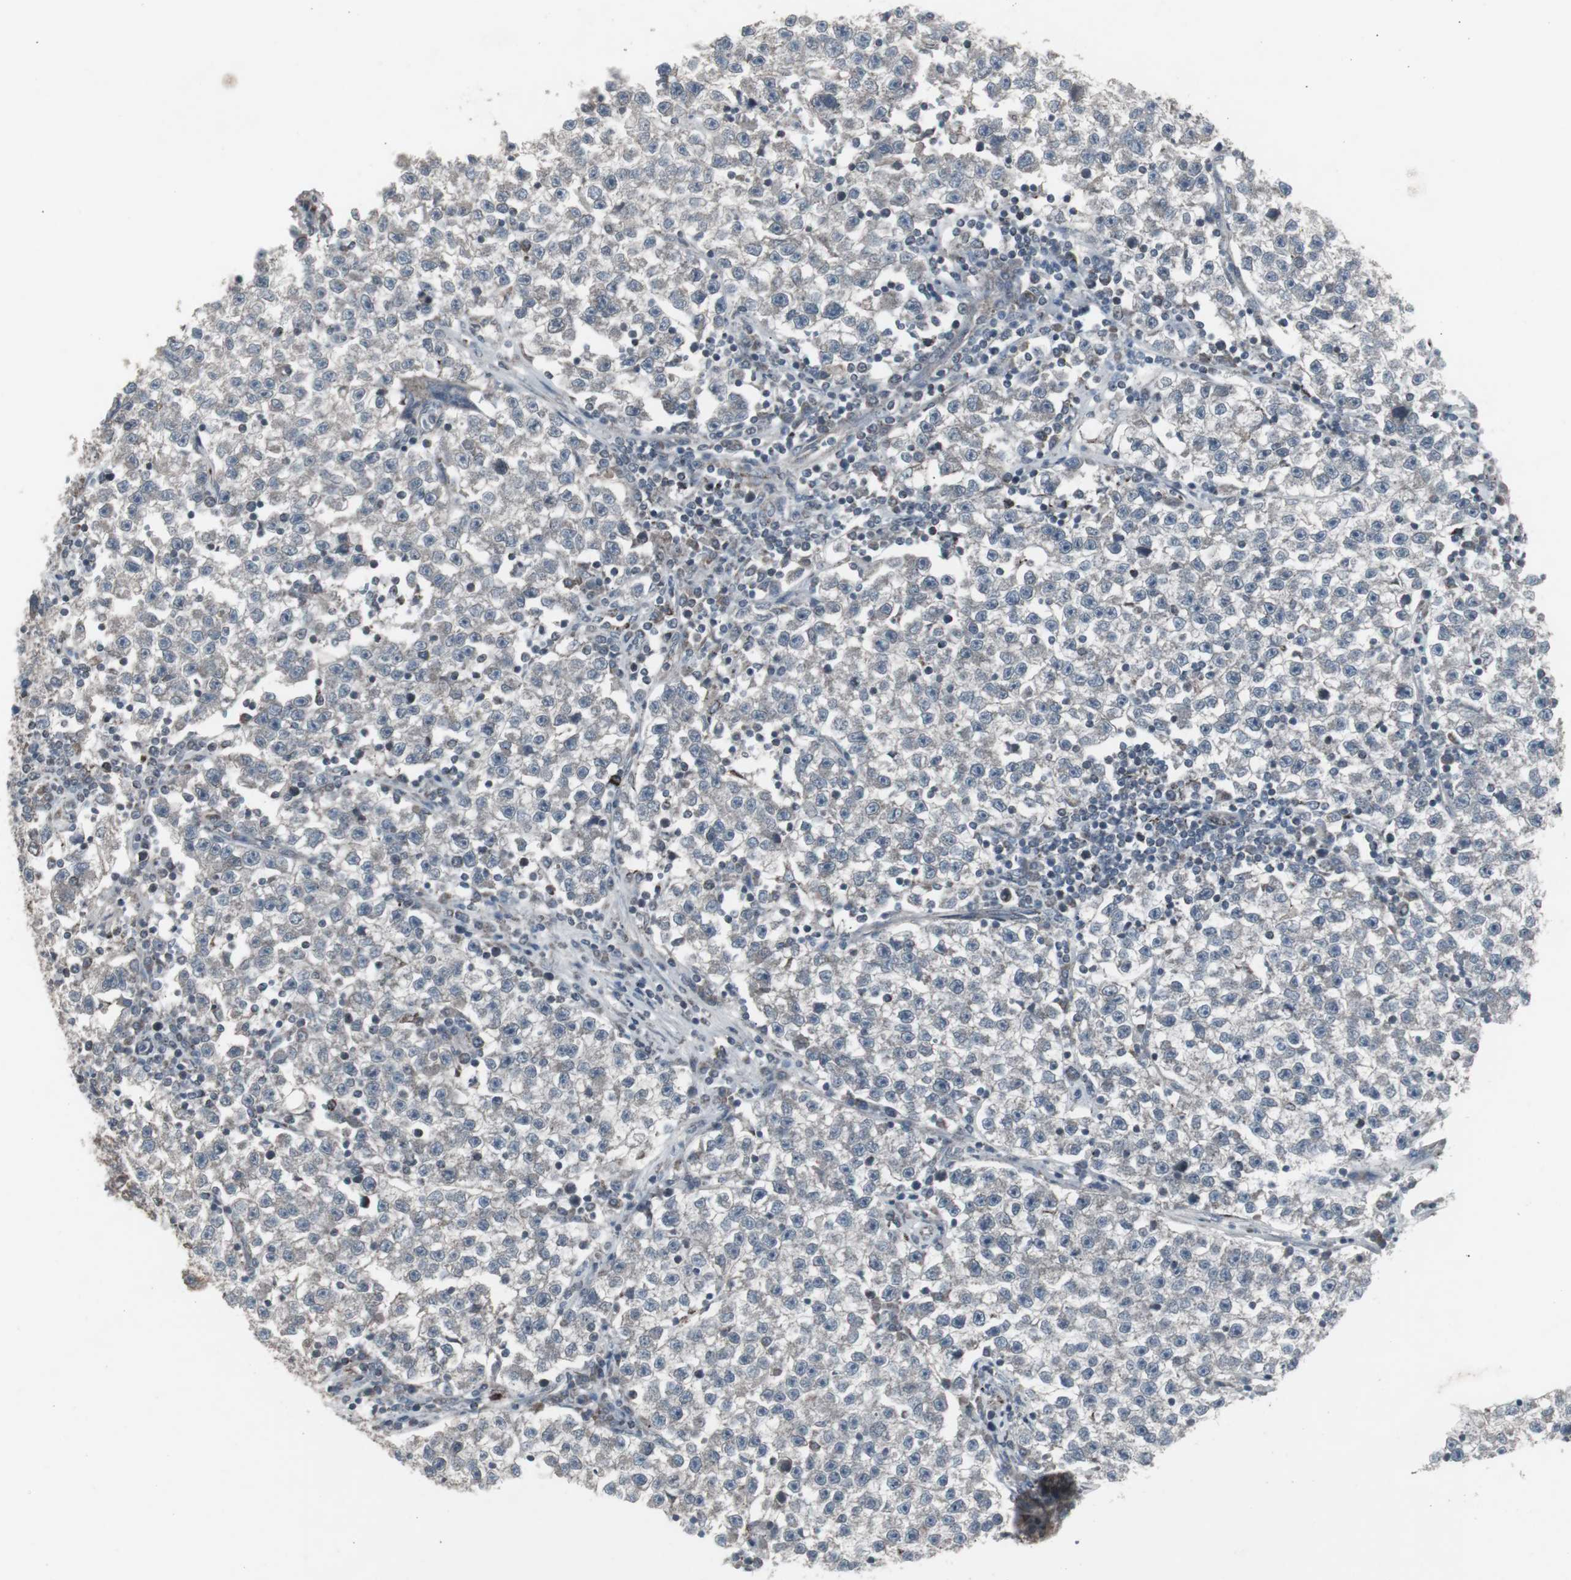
{"staining": {"intensity": "negative", "quantity": "none", "location": "none"}, "tissue": "testis cancer", "cell_type": "Tumor cells", "image_type": "cancer", "snomed": [{"axis": "morphology", "description": "Seminoma, NOS"}, {"axis": "topography", "description": "Testis"}], "caption": "Tumor cells are negative for protein expression in human seminoma (testis). (Immunohistochemistry, brightfield microscopy, high magnification).", "gene": "SSTR2", "patient": {"sex": "male", "age": 22}}